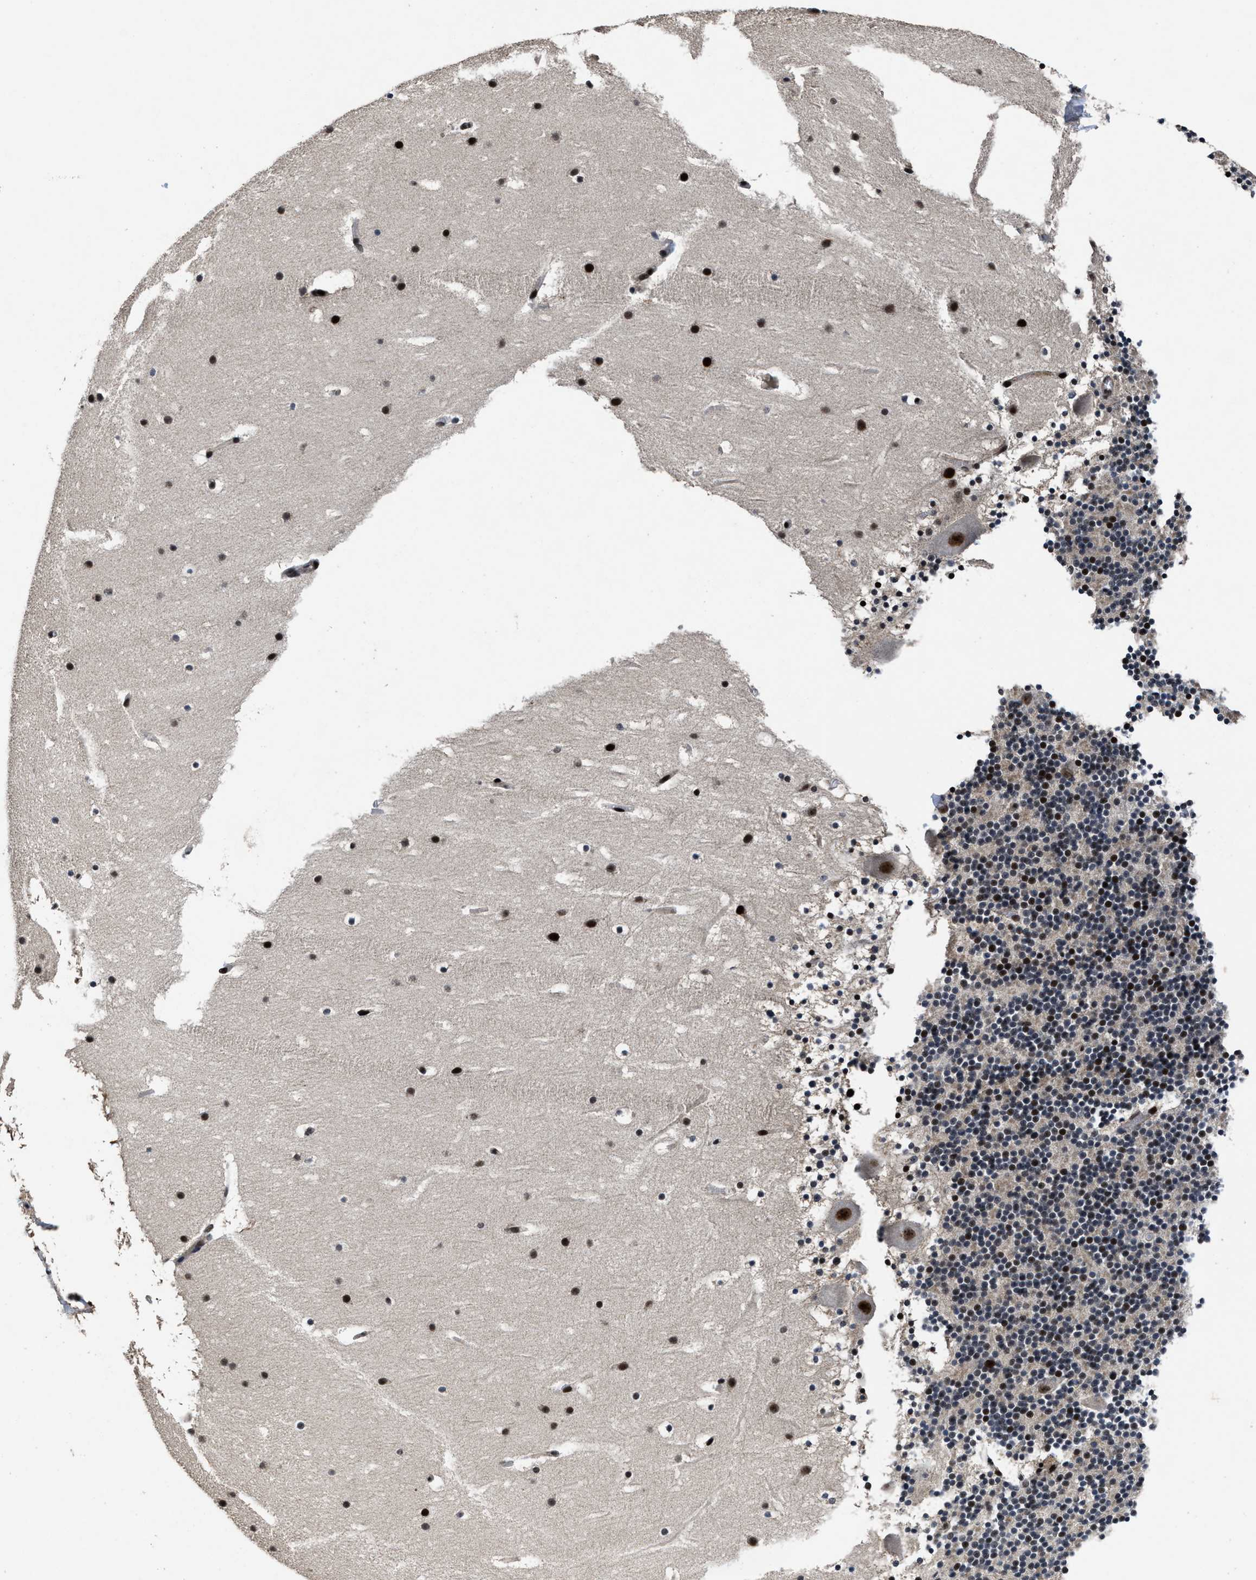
{"staining": {"intensity": "strong", "quantity": "25%-75%", "location": "nuclear"}, "tissue": "cerebellum", "cell_type": "Cells in granular layer", "image_type": "normal", "snomed": [{"axis": "morphology", "description": "Normal tissue, NOS"}, {"axis": "topography", "description": "Cerebellum"}], "caption": "This micrograph exhibits immunohistochemistry (IHC) staining of benign human cerebellum, with high strong nuclear staining in about 25%-75% of cells in granular layer.", "gene": "ZNF233", "patient": {"sex": "male", "age": 45}}